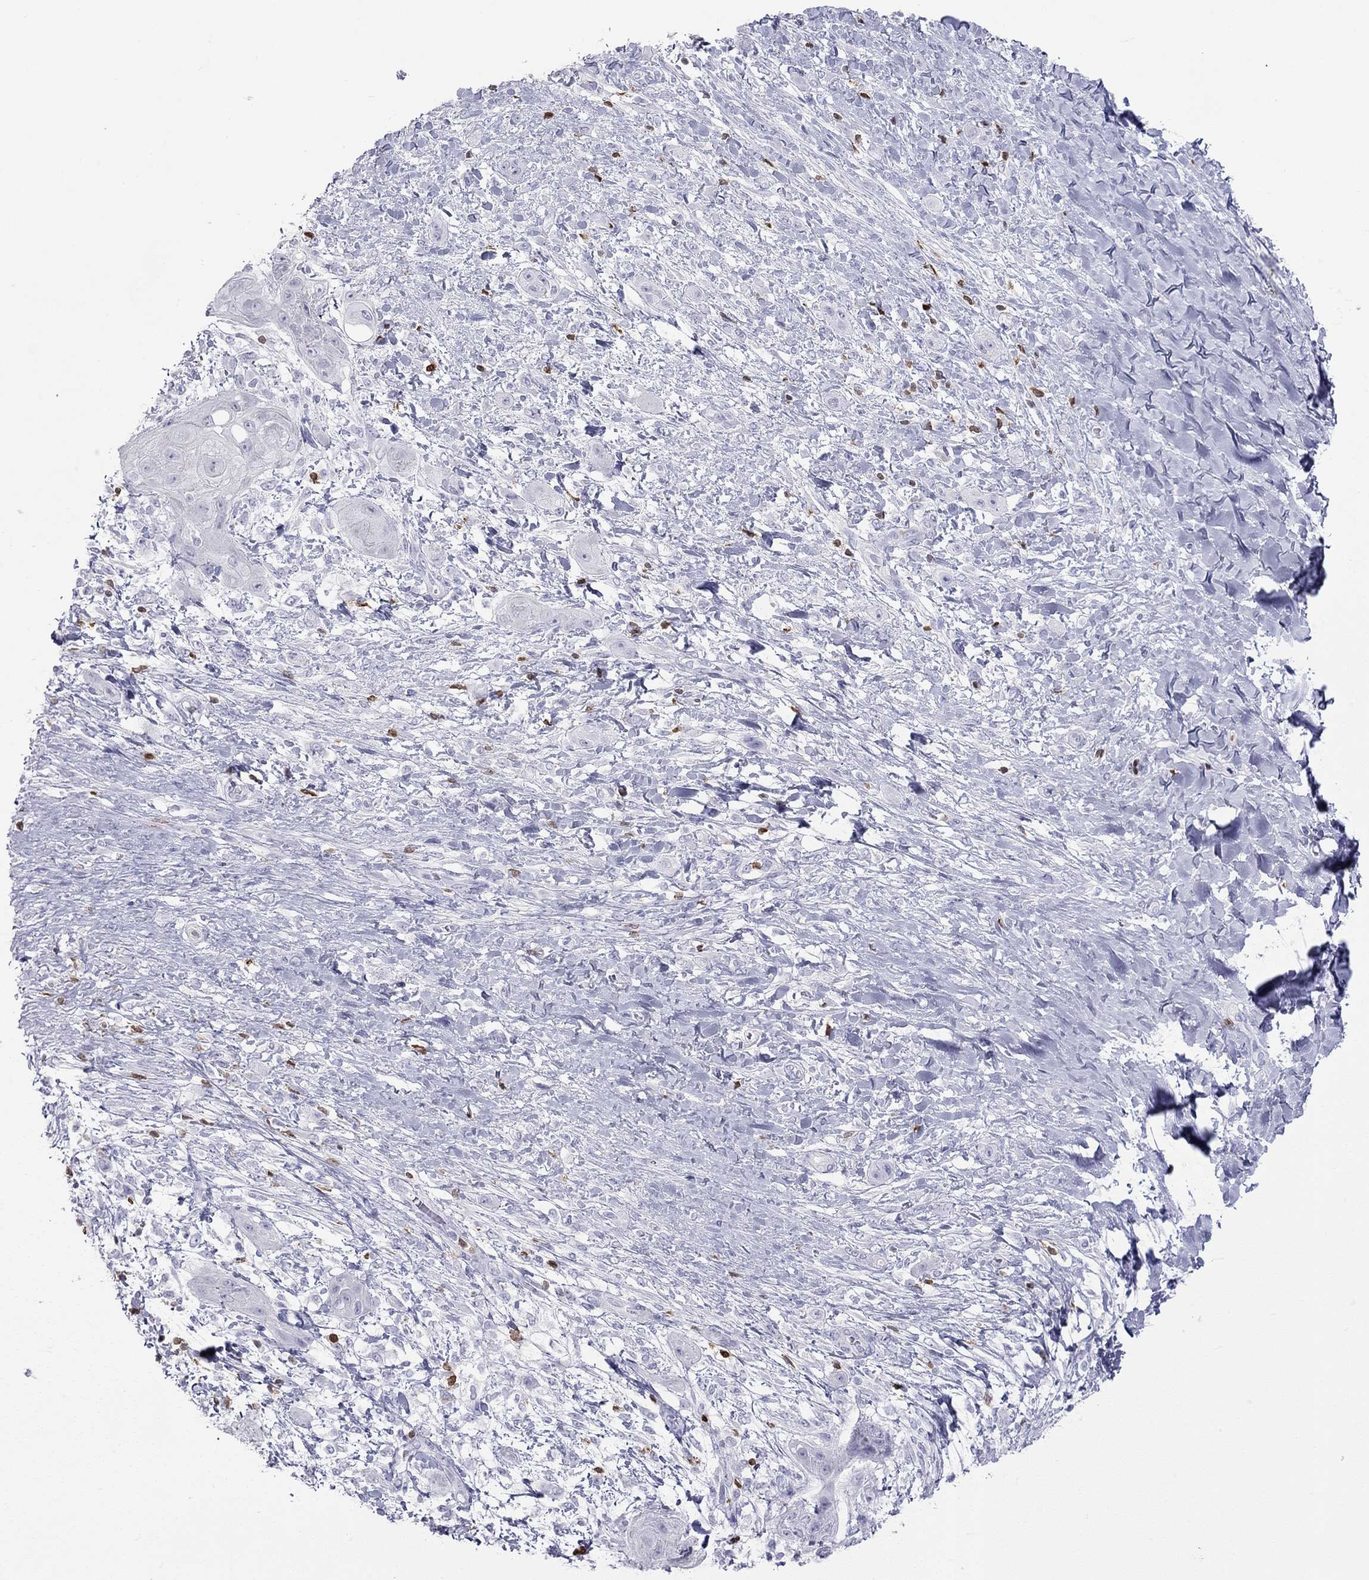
{"staining": {"intensity": "negative", "quantity": "none", "location": "none"}, "tissue": "skin cancer", "cell_type": "Tumor cells", "image_type": "cancer", "snomed": [{"axis": "morphology", "description": "Squamous cell carcinoma, NOS"}, {"axis": "topography", "description": "Skin"}], "caption": "Tumor cells are negative for brown protein staining in squamous cell carcinoma (skin). The staining is performed using DAB brown chromogen with nuclei counter-stained in using hematoxylin.", "gene": "SH2D2A", "patient": {"sex": "male", "age": 62}}